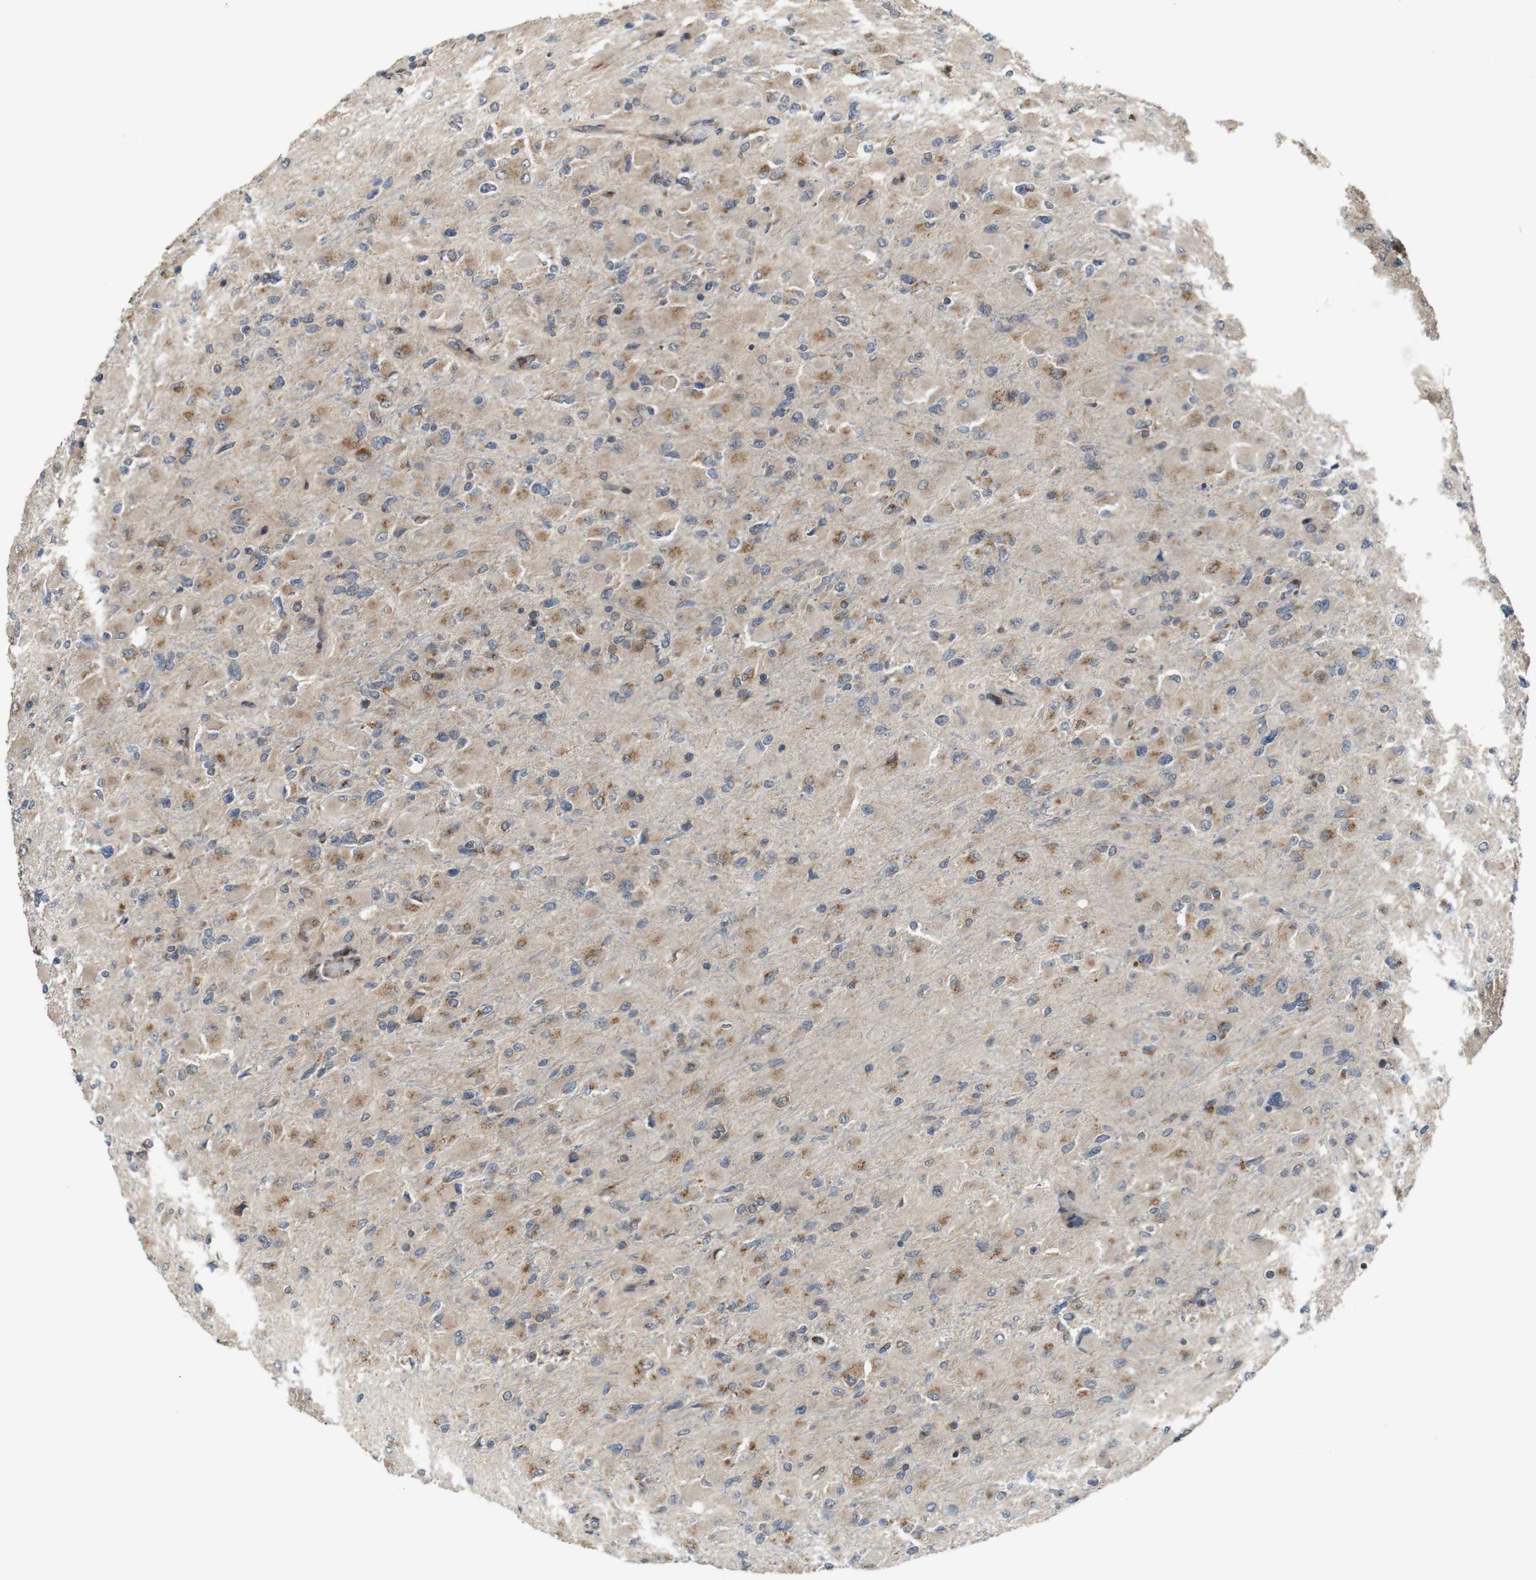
{"staining": {"intensity": "moderate", "quantity": "25%-75%", "location": "cytoplasmic/membranous"}, "tissue": "glioma", "cell_type": "Tumor cells", "image_type": "cancer", "snomed": [{"axis": "morphology", "description": "Glioma, malignant, High grade"}, {"axis": "topography", "description": "Cerebral cortex"}], "caption": "Malignant glioma (high-grade) stained with a brown dye demonstrates moderate cytoplasmic/membranous positive positivity in about 25%-75% of tumor cells.", "gene": "EFCAB14", "patient": {"sex": "female", "age": 36}}